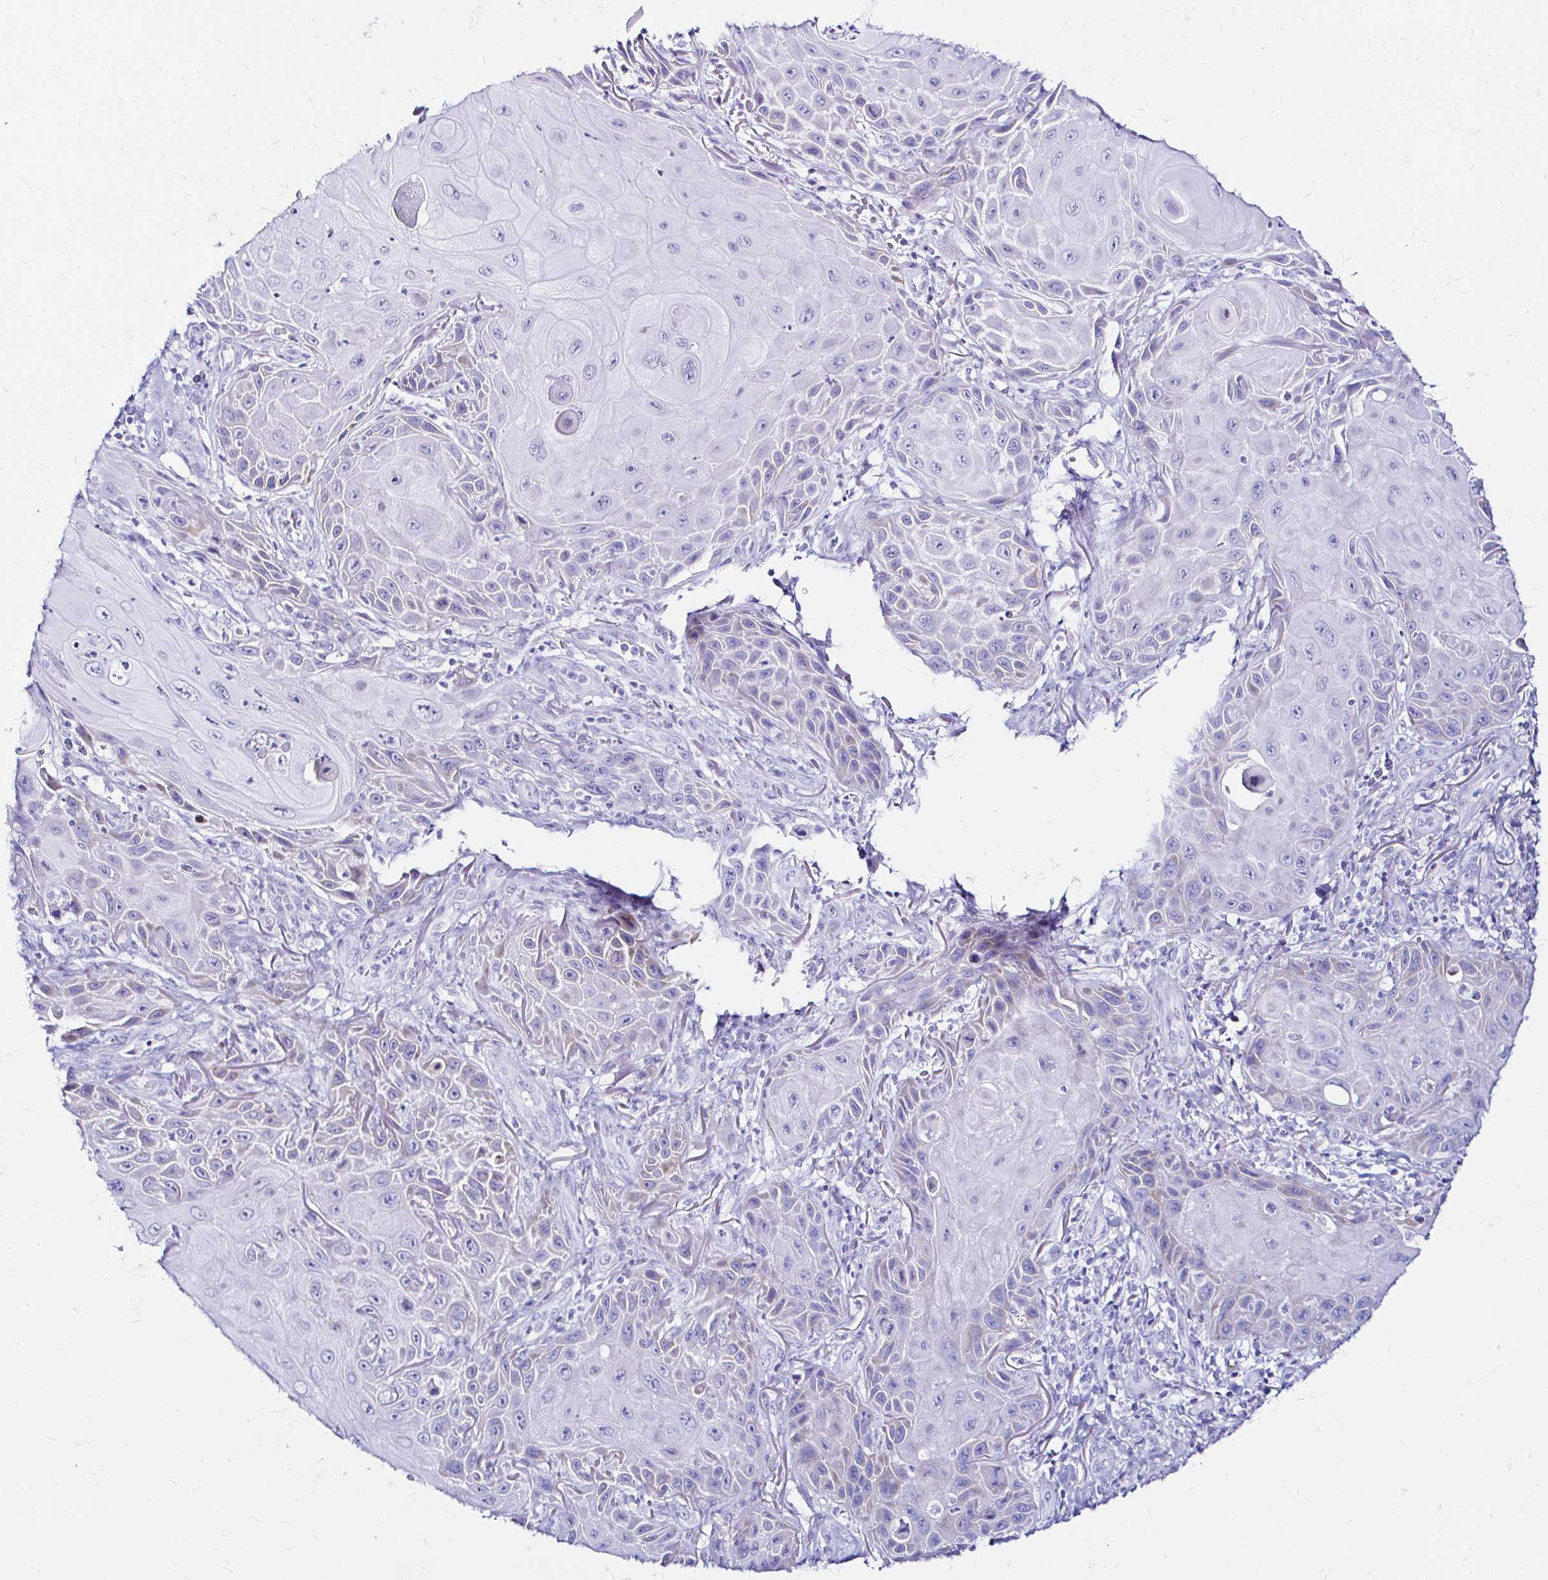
{"staining": {"intensity": "negative", "quantity": "none", "location": "none"}, "tissue": "skin cancer", "cell_type": "Tumor cells", "image_type": "cancer", "snomed": [{"axis": "morphology", "description": "Squamous cell carcinoma, NOS"}, {"axis": "topography", "description": "Skin"}], "caption": "High magnification brightfield microscopy of skin cancer stained with DAB (3,3'-diaminobenzidine) (brown) and counterstained with hematoxylin (blue): tumor cells show no significant positivity.", "gene": "ZNF432", "patient": {"sex": "female", "age": 94}}